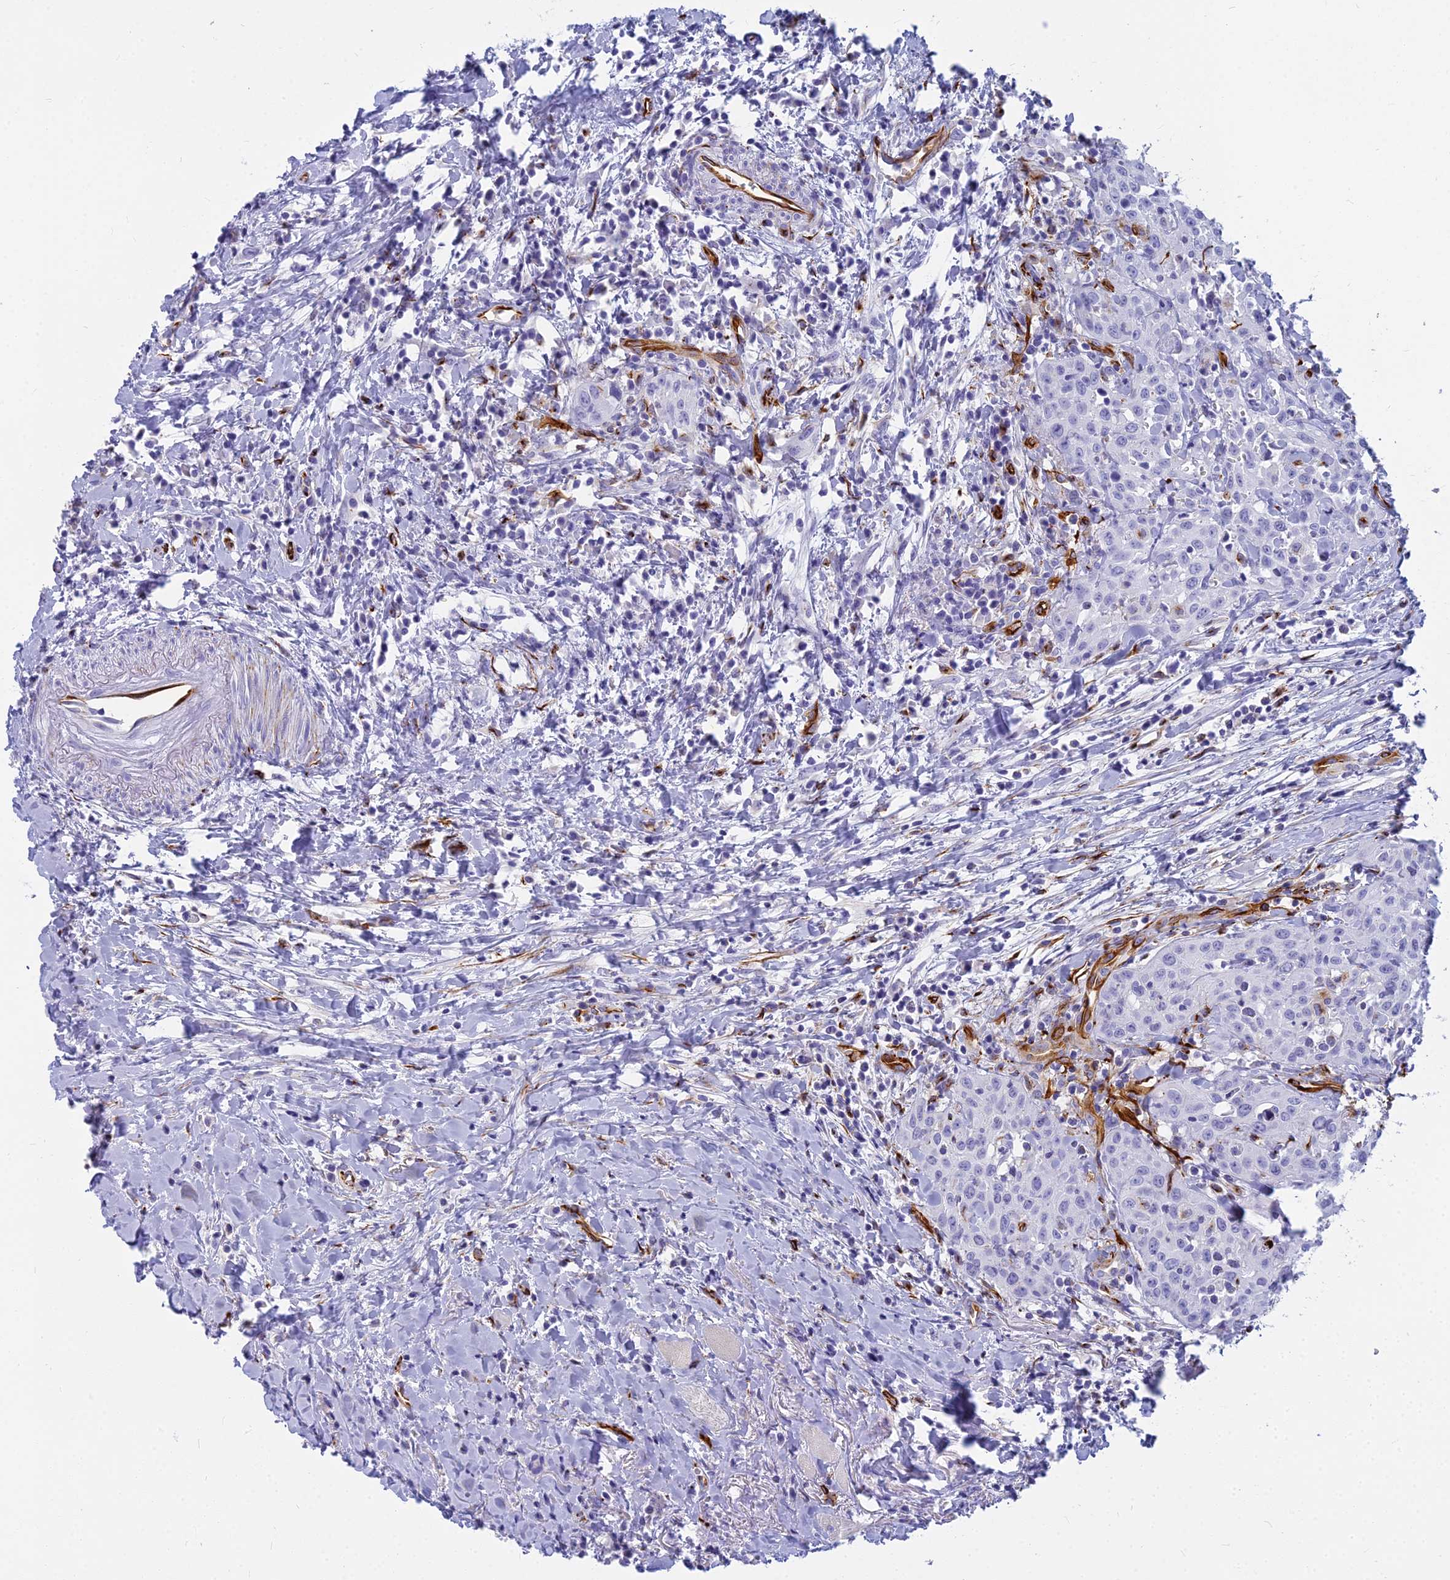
{"staining": {"intensity": "negative", "quantity": "none", "location": "none"}, "tissue": "head and neck cancer", "cell_type": "Tumor cells", "image_type": "cancer", "snomed": [{"axis": "morphology", "description": "Squamous cell carcinoma, NOS"}, {"axis": "topography", "description": "Head-Neck"}], "caption": "DAB immunohistochemical staining of human head and neck cancer exhibits no significant positivity in tumor cells. (DAB immunohistochemistry with hematoxylin counter stain).", "gene": "EVI2A", "patient": {"sex": "female", "age": 70}}